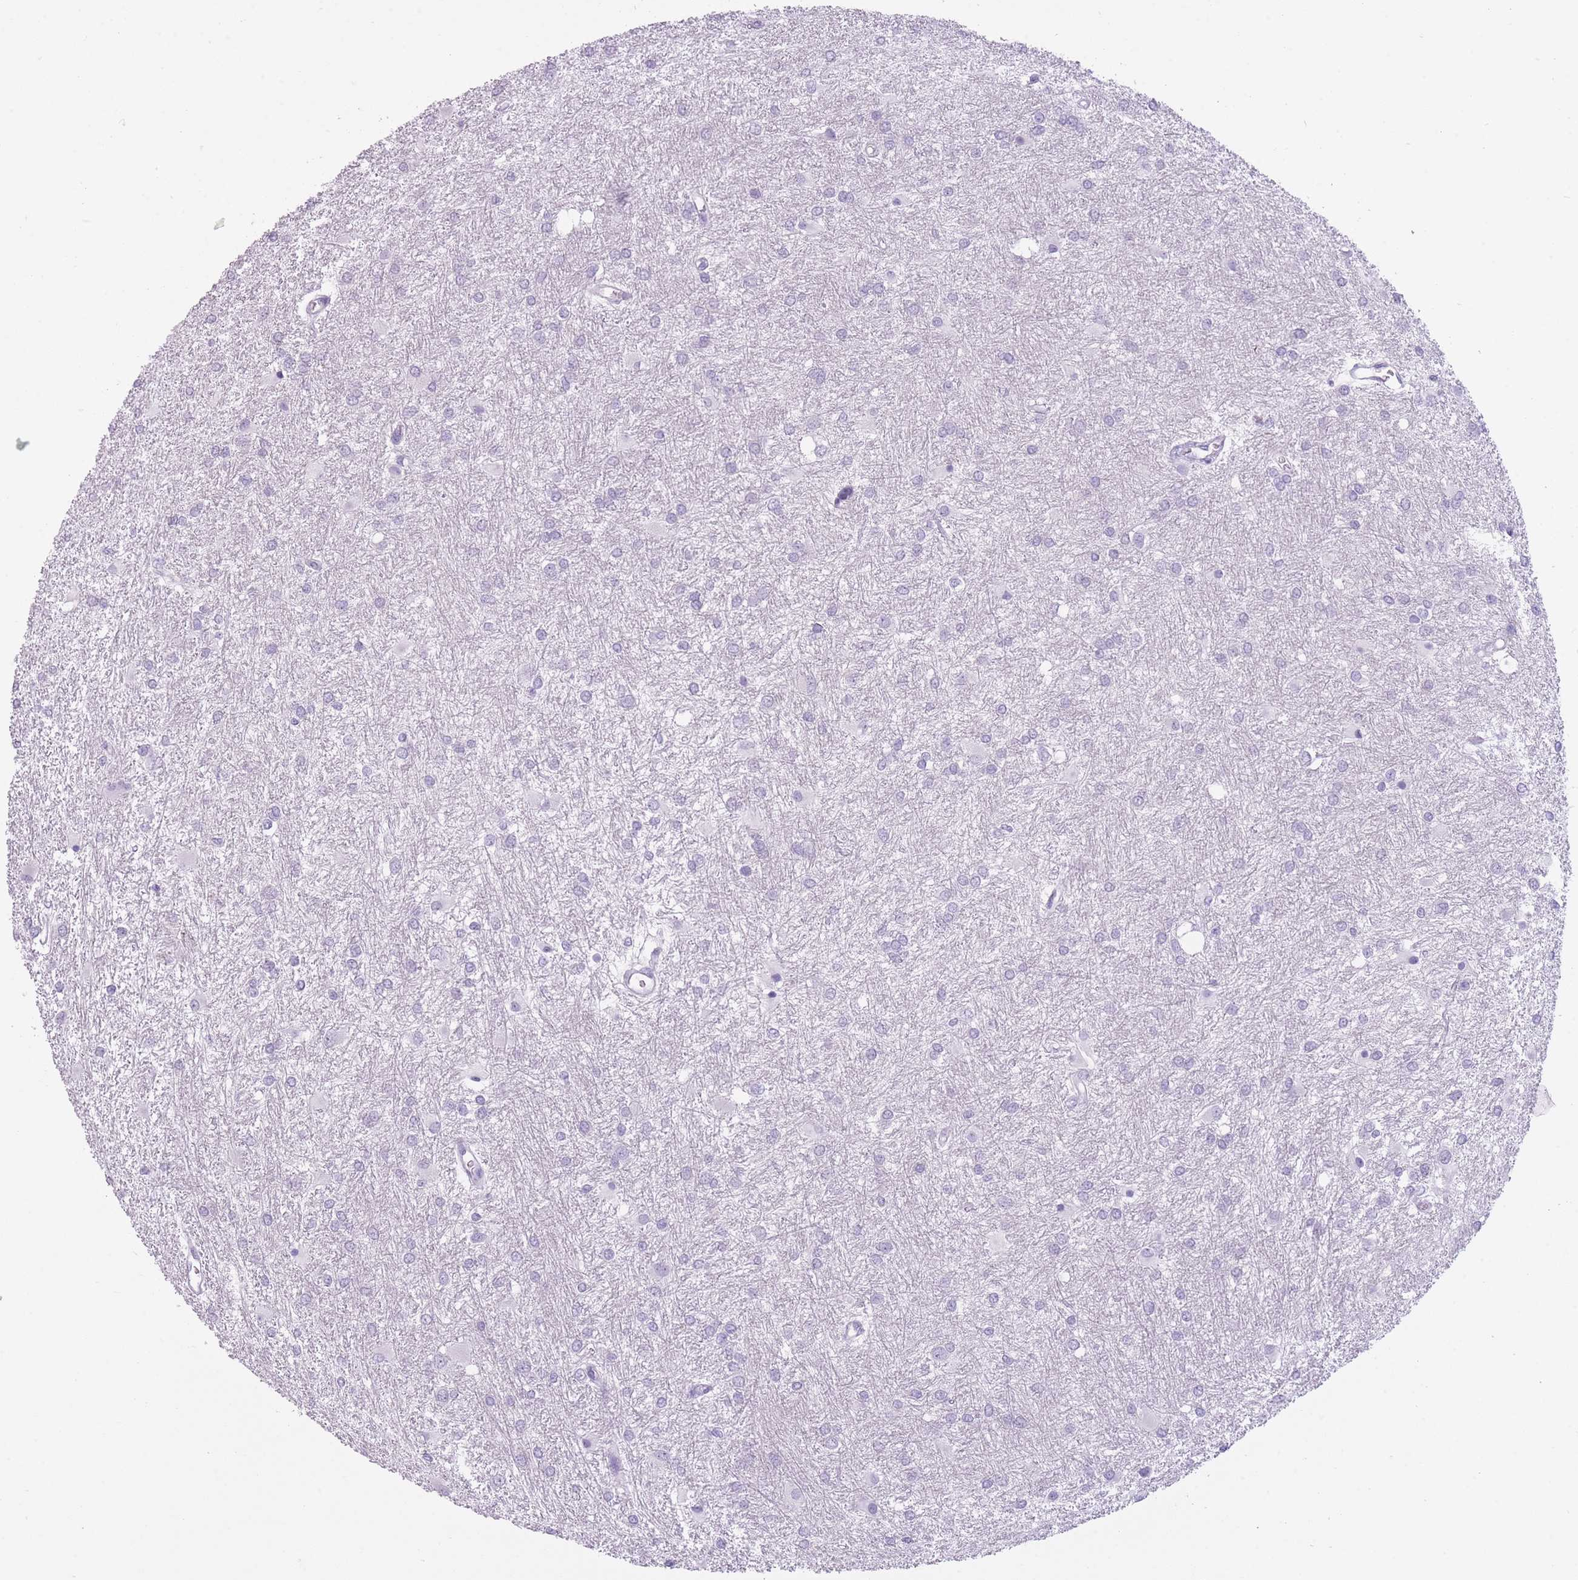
{"staining": {"intensity": "negative", "quantity": "none", "location": "none"}, "tissue": "glioma", "cell_type": "Tumor cells", "image_type": "cancer", "snomed": [{"axis": "morphology", "description": "Glioma, malignant, High grade"}, {"axis": "topography", "description": "Brain"}], "caption": "A histopathology image of malignant high-grade glioma stained for a protein exhibits no brown staining in tumor cells.", "gene": "GOLGA6D", "patient": {"sex": "female", "age": 50}}